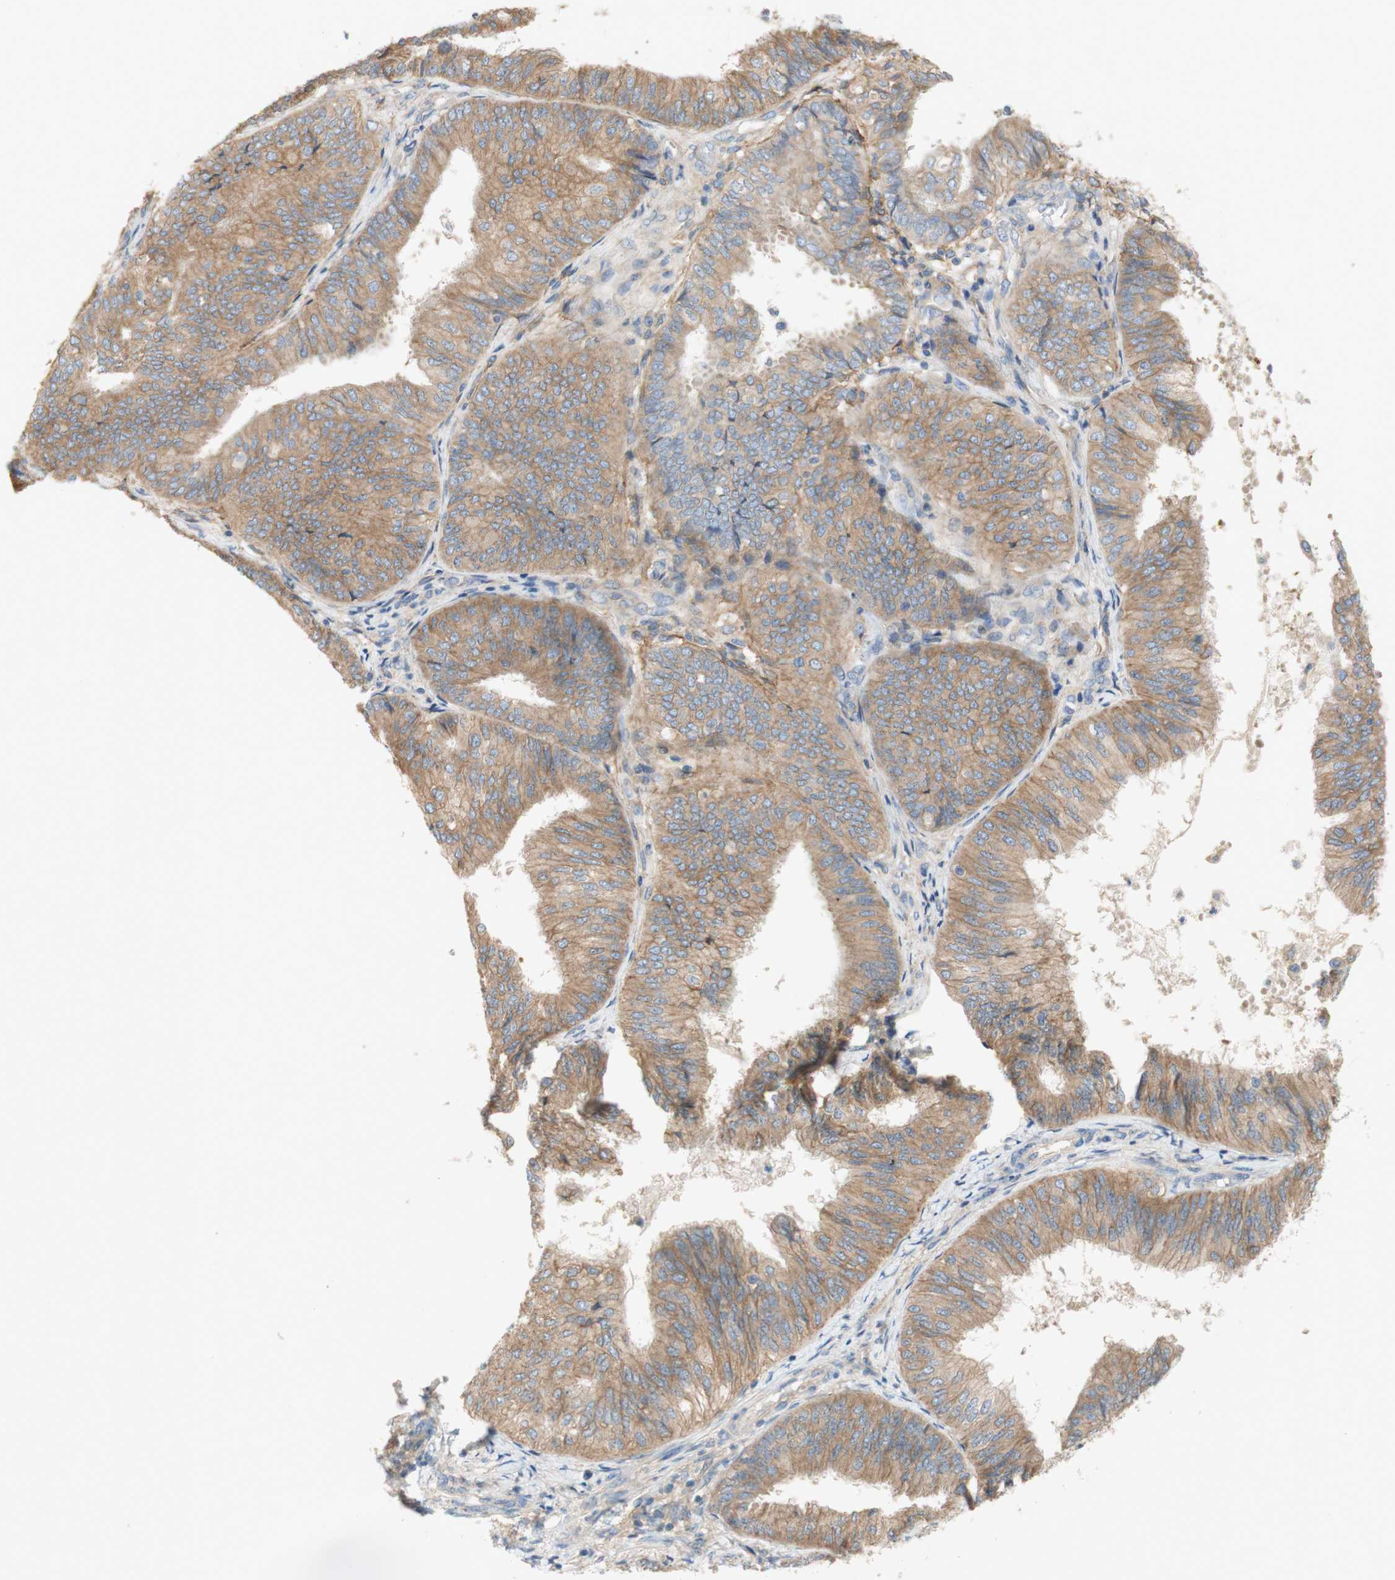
{"staining": {"intensity": "weak", "quantity": ">75%", "location": "cytoplasmic/membranous"}, "tissue": "endometrial cancer", "cell_type": "Tumor cells", "image_type": "cancer", "snomed": [{"axis": "morphology", "description": "Adenocarcinoma, NOS"}, {"axis": "topography", "description": "Endometrium"}], "caption": "Protein expression analysis of endometrial adenocarcinoma demonstrates weak cytoplasmic/membranous expression in approximately >75% of tumor cells.", "gene": "ATP2B1", "patient": {"sex": "female", "age": 58}}